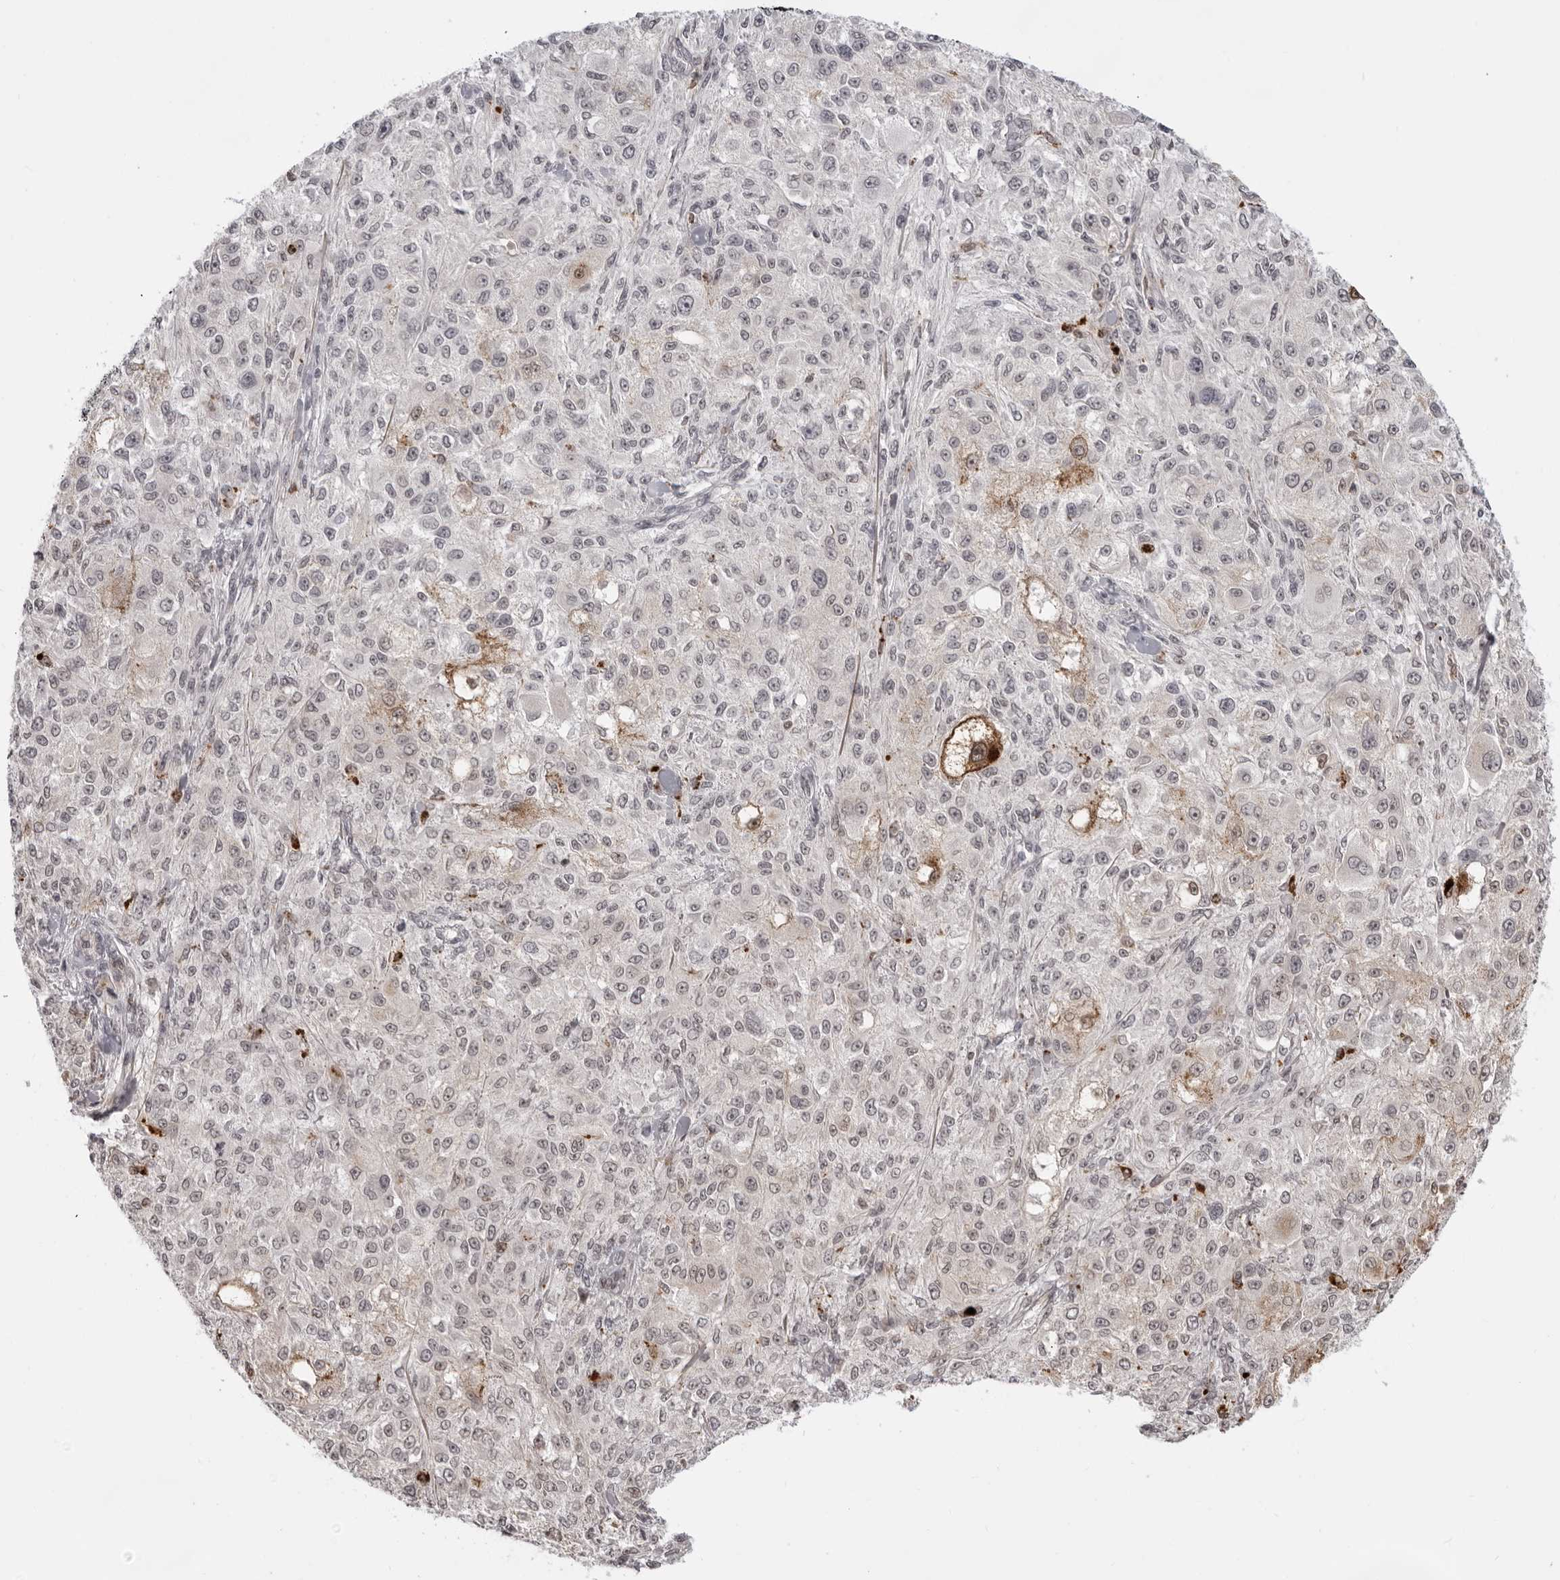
{"staining": {"intensity": "moderate", "quantity": "<25%", "location": "nuclear"}, "tissue": "melanoma", "cell_type": "Tumor cells", "image_type": "cancer", "snomed": [{"axis": "morphology", "description": "Necrosis, NOS"}, {"axis": "morphology", "description": "Malignant melanoma, NOS"}, {"axis": "topography", "description": "Skin"}], "caption": "A brown stain labels moderate nuclear positivity of a protein in human malignant melanoma tumor cells.", "gene": "SRGAP2", "patient": {"sex": "female", "age": 87}}